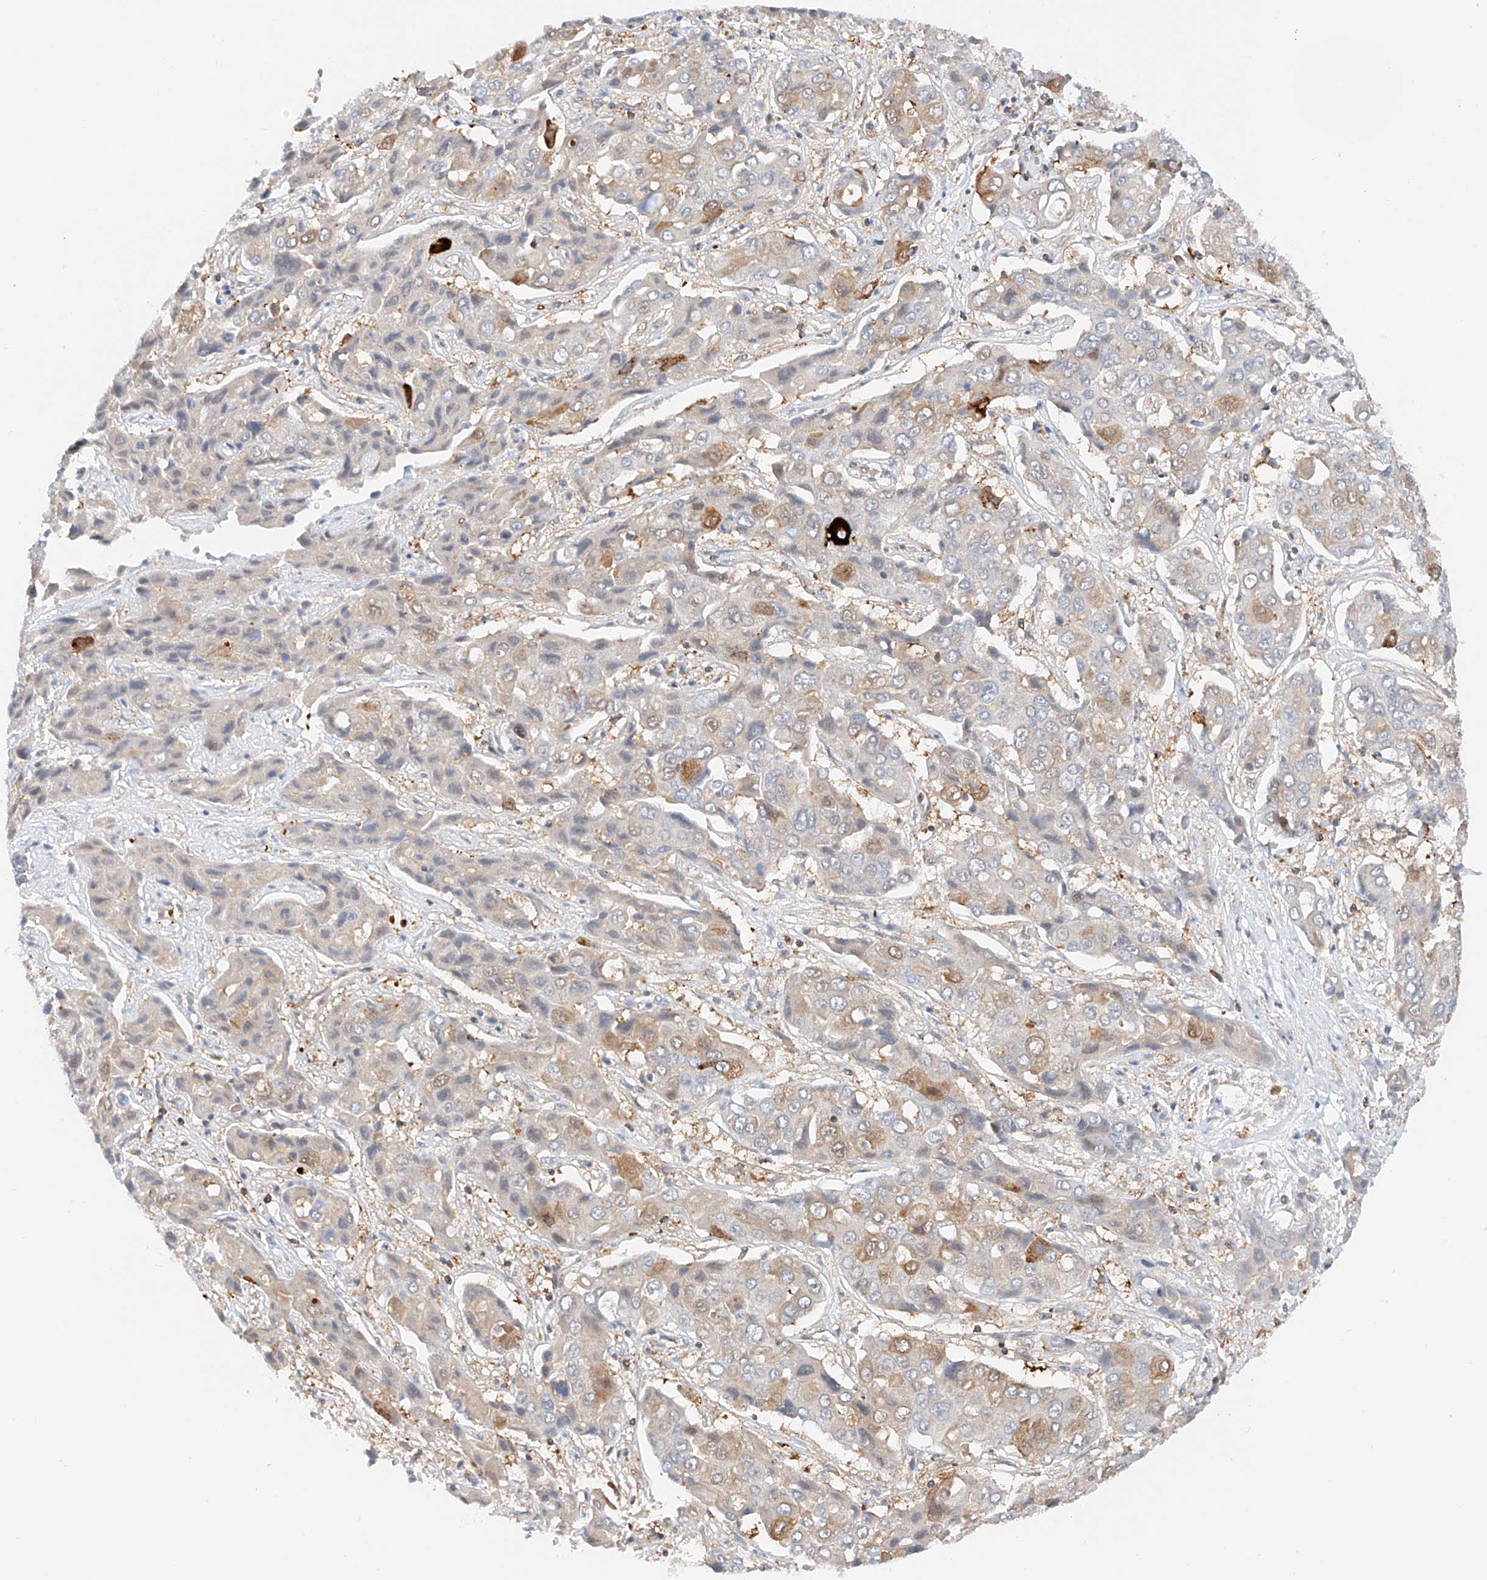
{"staining": {"intensity": "strong", "quantity": "<25%", "location": "cytoplasmic/membranous"}, "tissue": "liver cancer", "cell_type": "Tumor cells", "image_type": "cancer", "snomed": [{"axis": "morphology", "description": "Cholangiocarcinoma"}, {"axis": "topography", "description": "Liver"}], "caption": "This is a micrograph of IHC staining of liver cholangiocarcinoma, which shows strong expression in the cytoplasmic/membranous of tumor cells.", "gene": "MFN2", "patient": {"sex": "male", "age": 67}}